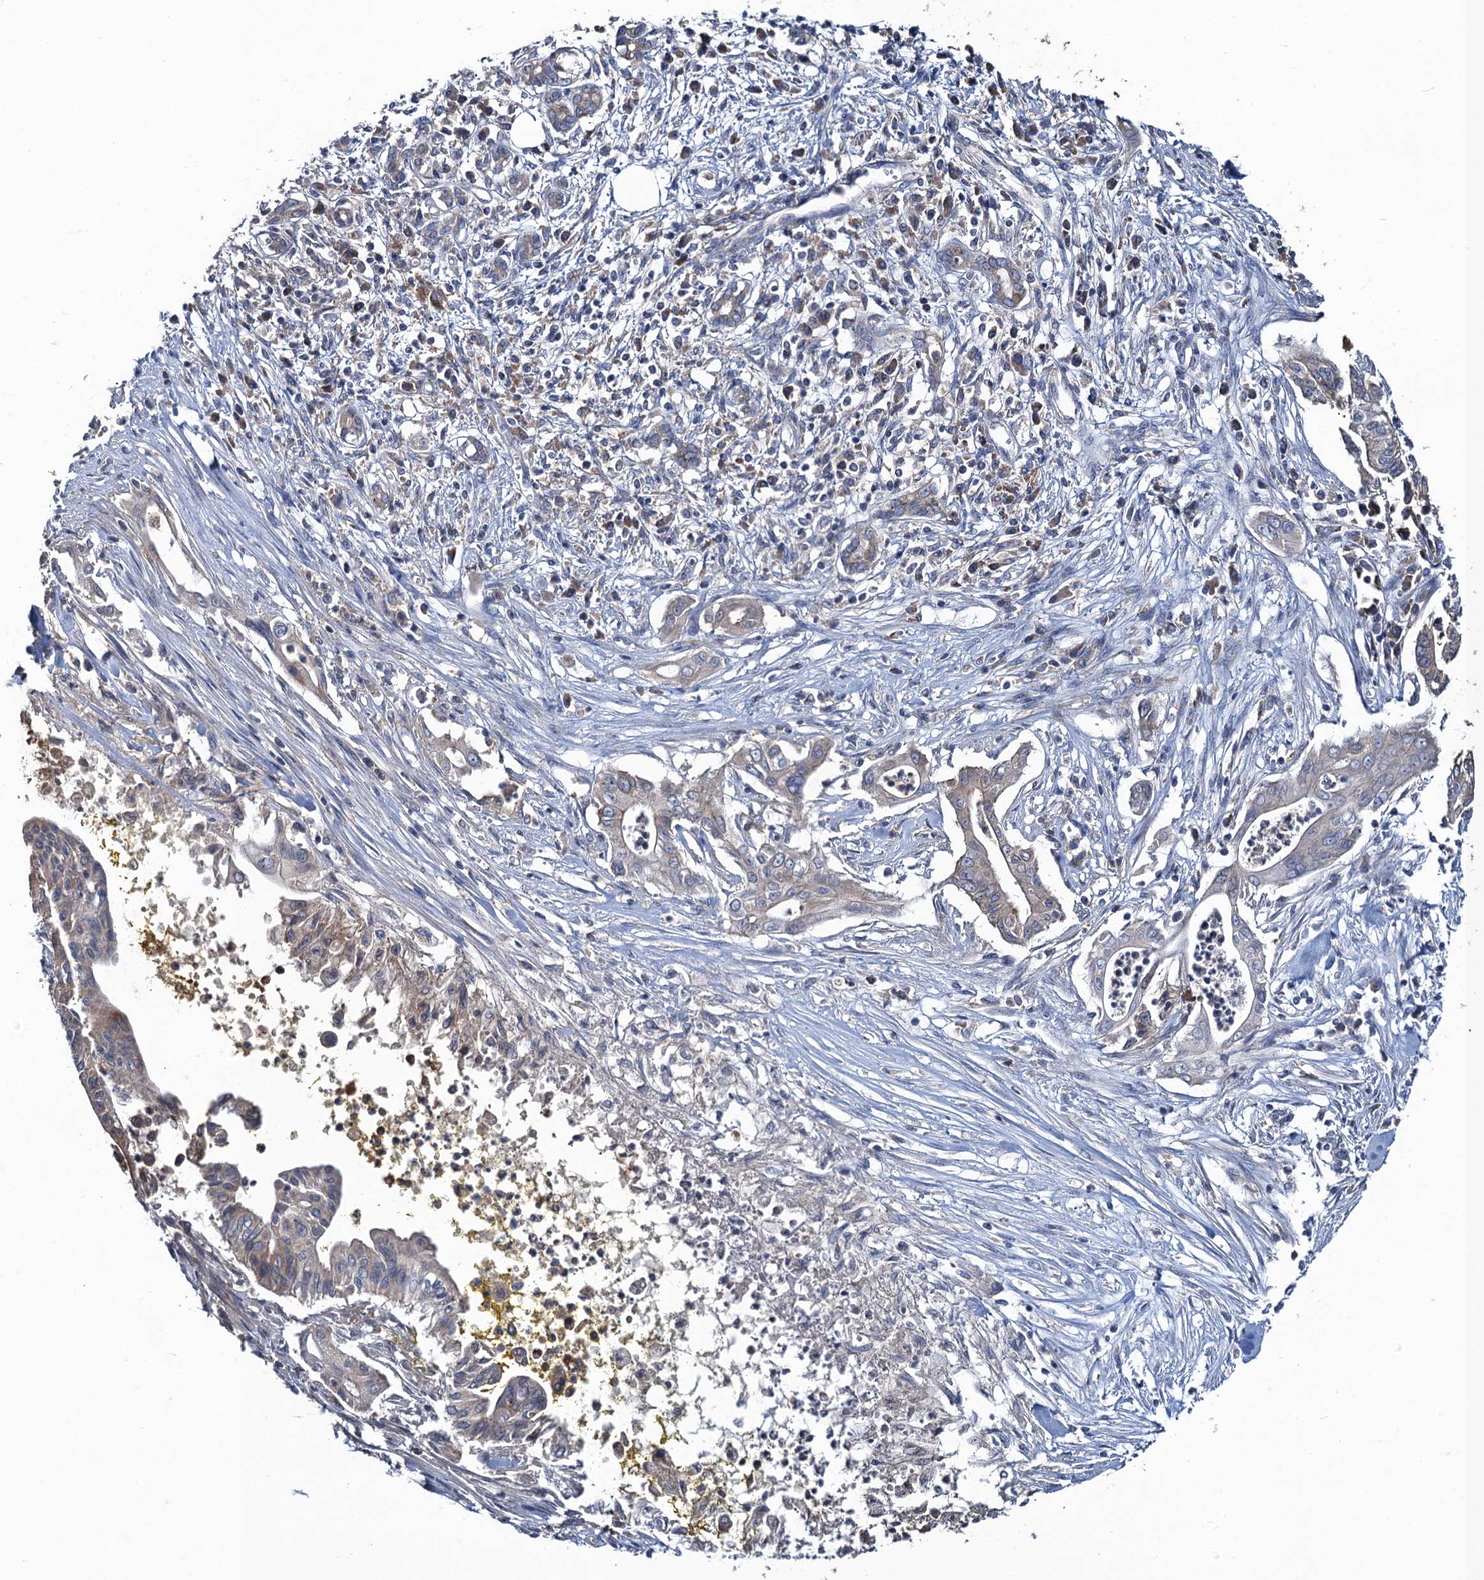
{"staining": {"intensity": "weak", "quantity": "<25%", "location": "cytoplasmic/membranous"}, "tissue": "pancreatic cancer", "cell_type": "Tumor cells", "image_type": "cancer", "snomed": [{"axis": "morphology", "description": "Adenocarcinoma, NOS"}, {"axis": "topography", "description": "Pancreas"}], "caption": "Immunohistochemical staining of human adenocarcinoma (pancreatic) displays no significant expression in tumor cells.", "gene": "SNAP29", "patient": {"sex": "male", "age": 58}}